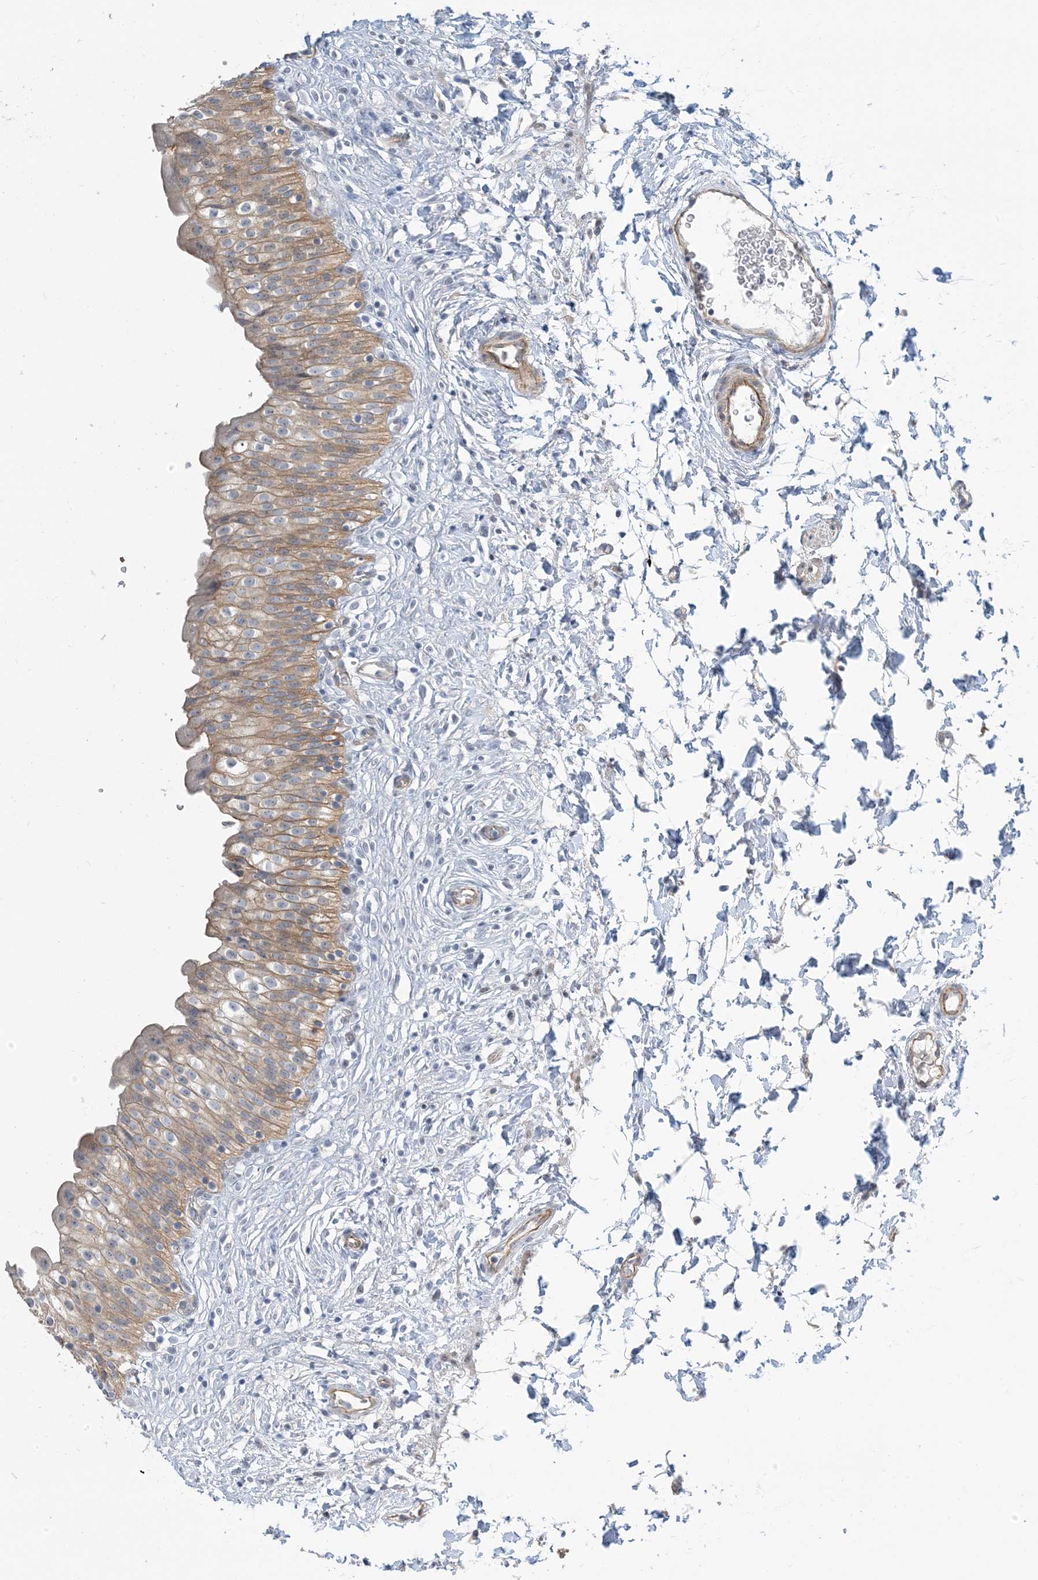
{"staining": {"intensity": "moderate", "quantity": ">75%", "location": "cytoplasmic/membranous"}, "tissue": "urinary bladder", "cell_type": "Urothelial cells", "image_type": "normal", "snomed": [{"axis": "morphology", "description": "Normal tissue, NOS"}, {"axis": "topography", "description": "Urinary bladder"}], "caption": "This is an image of immunohistochemistry (IHC) staining of unremarkable urinary bladder, which shows moderate staining in the cytoplasmic/membranous of urothelial cells.", "gene": "IL36B", "patient": {"sex": "male", "age": 55}}